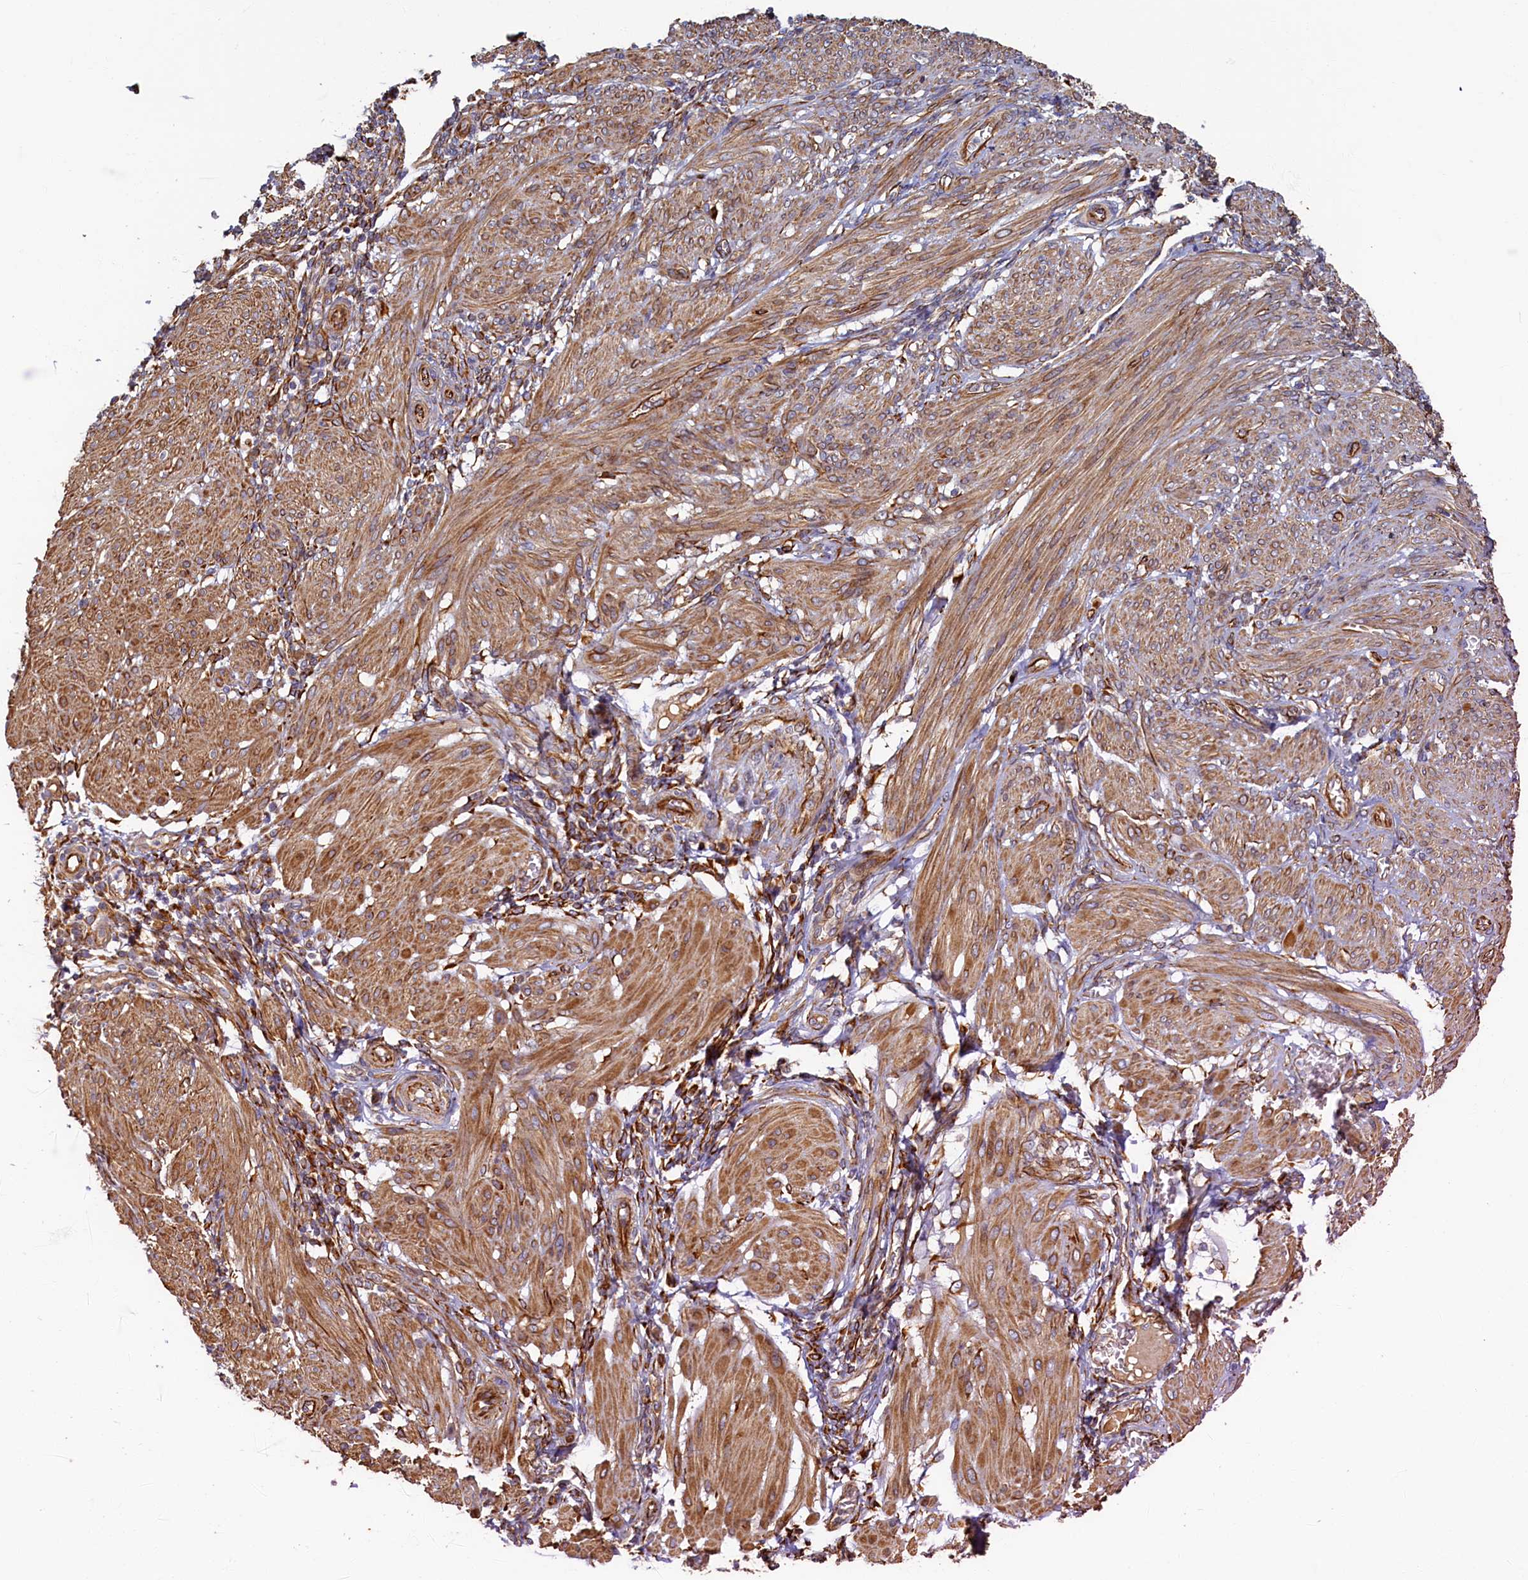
{"staining": {"intensity": "moderate", "quantity": ">75%", "location": "cytoplasmic/membranous"}, "tissue": "smooth muscle", "cell_type": "Smooth muscle cells", "image_type": "normal", "snomed": [{"axis": "morphology", "description": "Normal tissue, NOS"}, {"axis": "topography", "description": "Smooth muscle"}], "caption": "Smooth muscle cells exhibit moderate cytoplasmic/membranous expression in about >75% of cells in benign smooth muscle.", "gene": "LRRC57", "patient": {"sex": "female", "age": 39}}